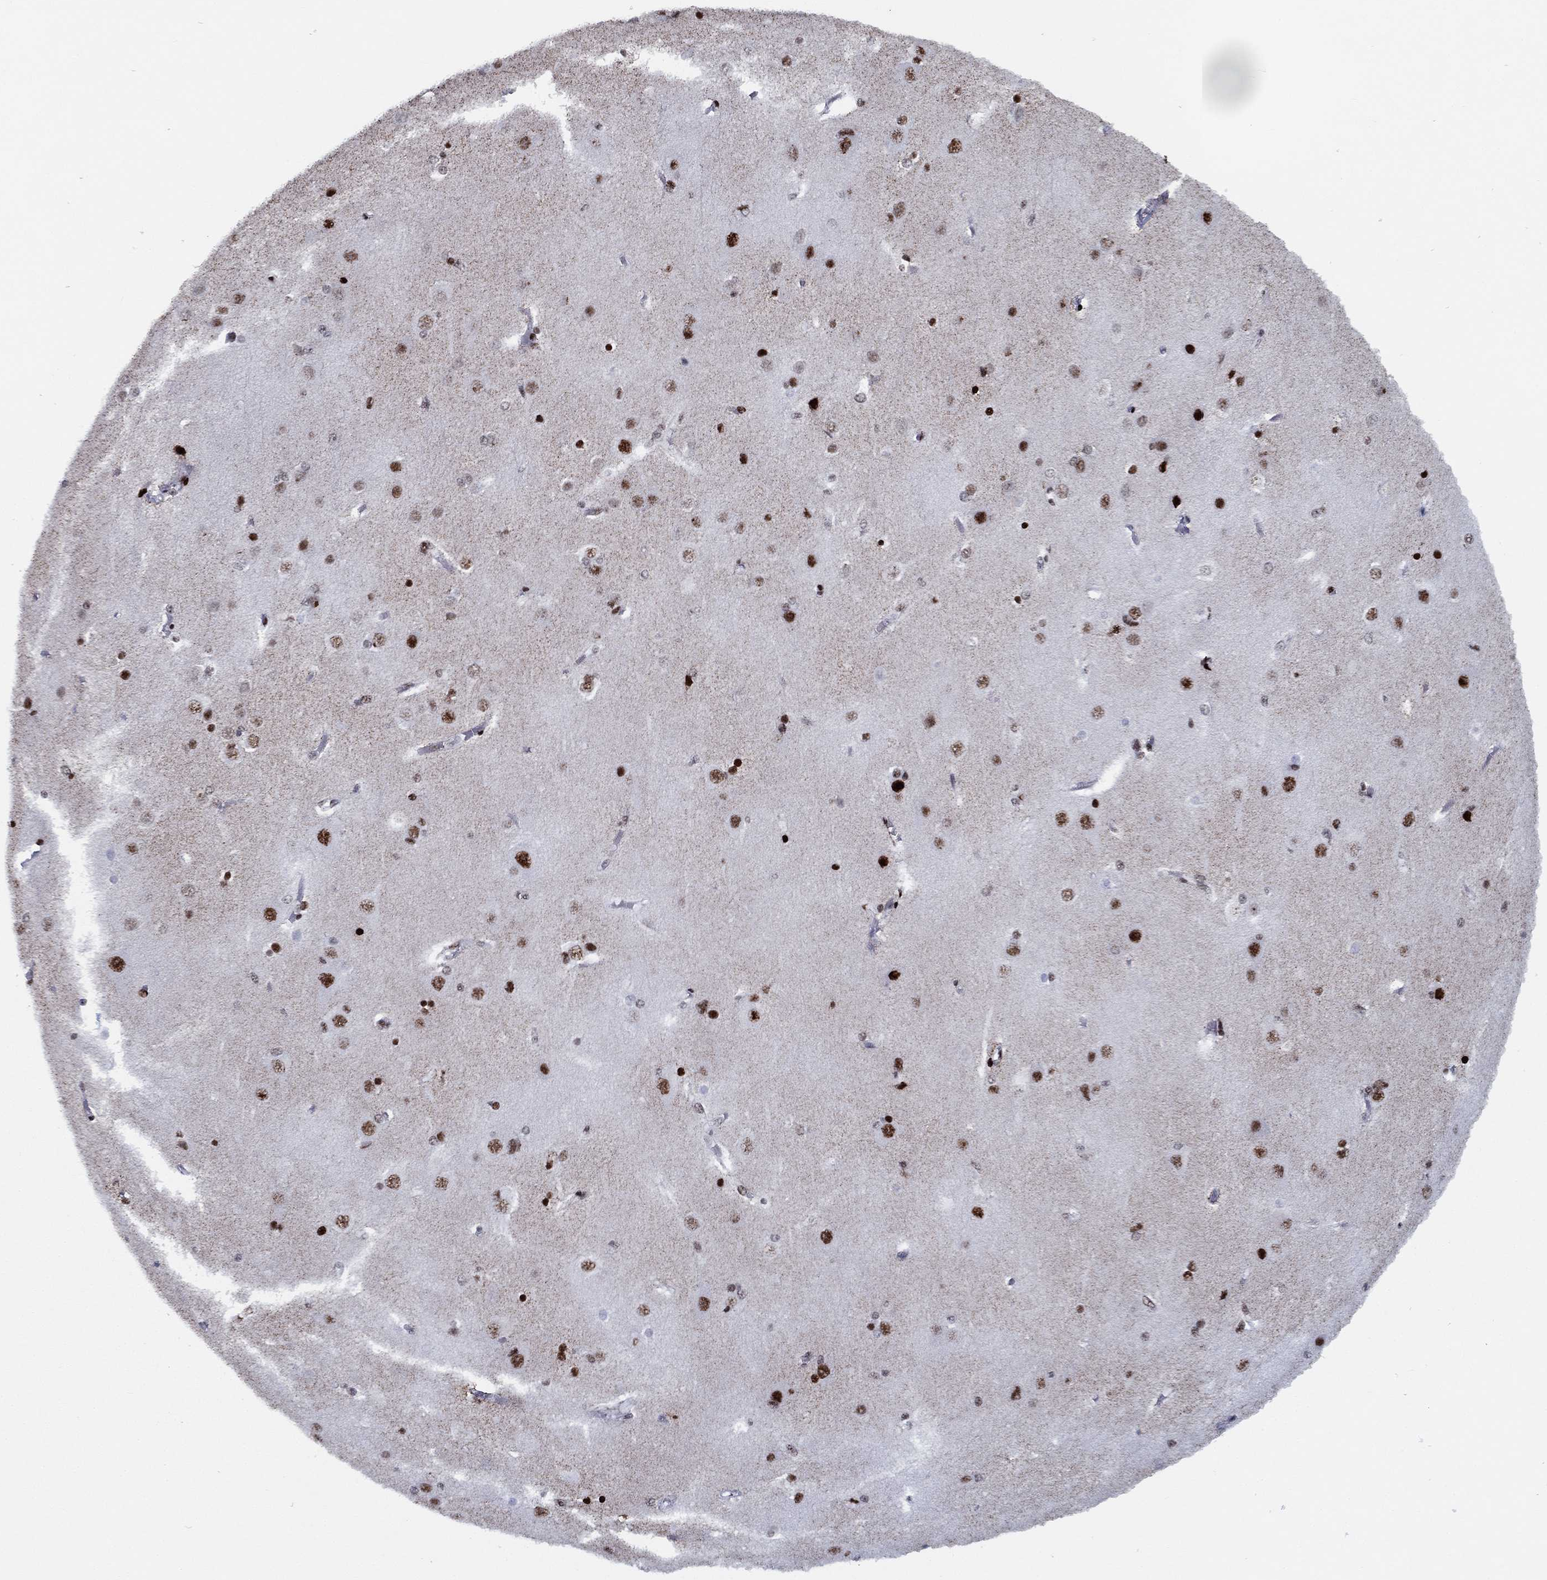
{"staining": {"intensity": "negative", "quantity": "none", "location": "none"}, "tissue": "cerebral cortex", "cell_type": "Endothelial cells", "image_type": "normal", "snomed": [{"axis": "morphology", "description": "Normal tissue, NOS"}, {"axis": "topography", "description": "Cerebral cortex"}], "caption": "This photomicrograph is of unremarkable cerebral cortex stained with immunohistochemistry (IHC) to label a protein in brown with the nuclei are counter-stained blue. There is no expression in endothelial cells. Brightfield microscopy of IHC stained with DAB (brown) and hematoxylin (blue), captured at high magnification.", "gene": "CYB561D2", "patient": {"sex": "male", "age": 37}}